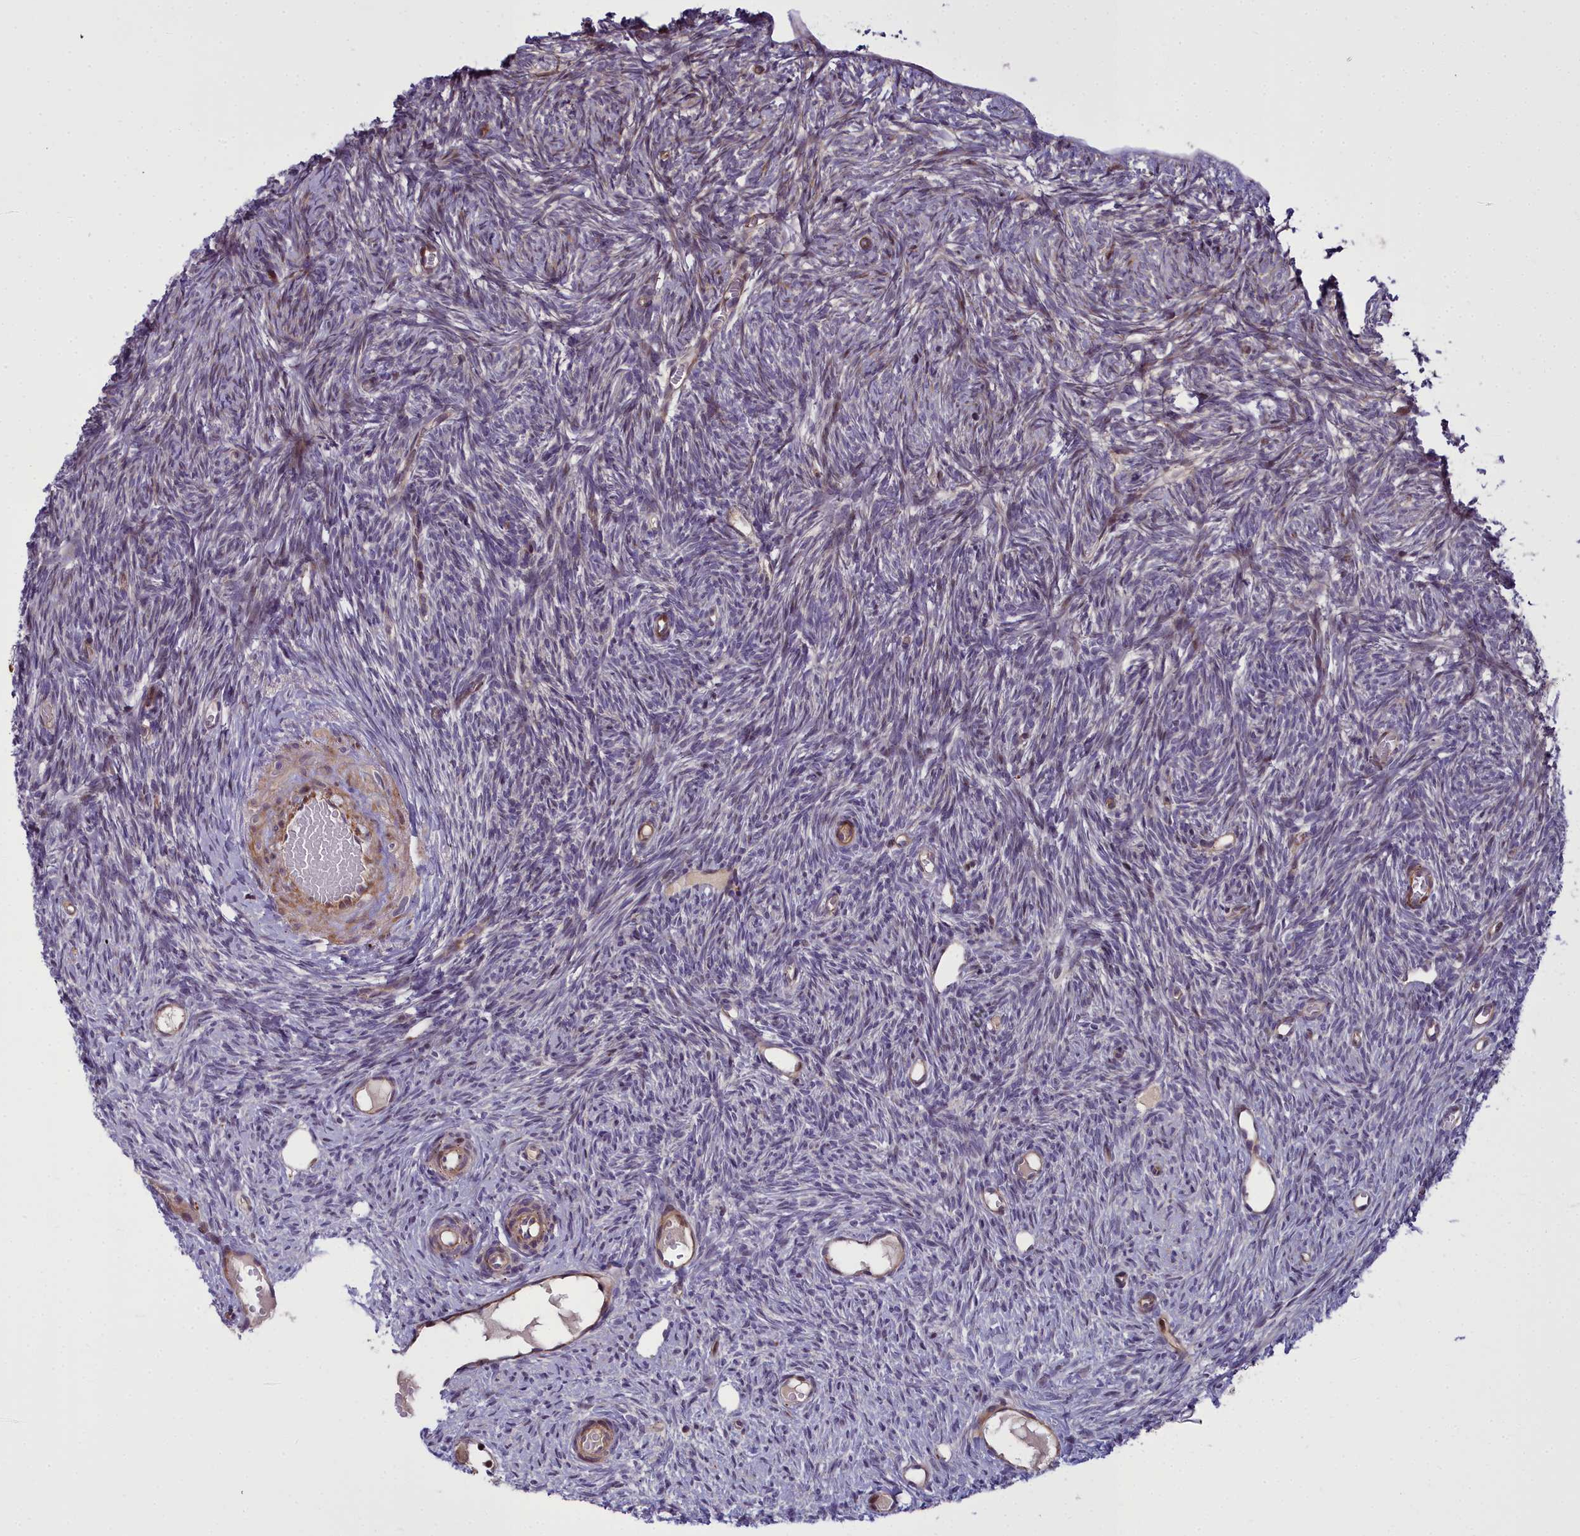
{"staining": {"intensity": "negative", "quantity": "none", "location": "none"}, "tissue": "ovary", "cell_type": "Ovarian stroma cells", "image_type": "normal", "snomed": [{"axis": "morphology", "description": "Normal tissue, NOS"}, {"axis": "topography", "description": "Ovary"}], "caption": "Immunohistochemistry (IHC) histopathology image of benign ovary: ovary stained with DAB (3,3'-diaminobenzidine) exhibits no significant protein staining in ovarian stroma cells.", "gene": "GLYATL3", "patient": {"sex": "female", "age": 51}}